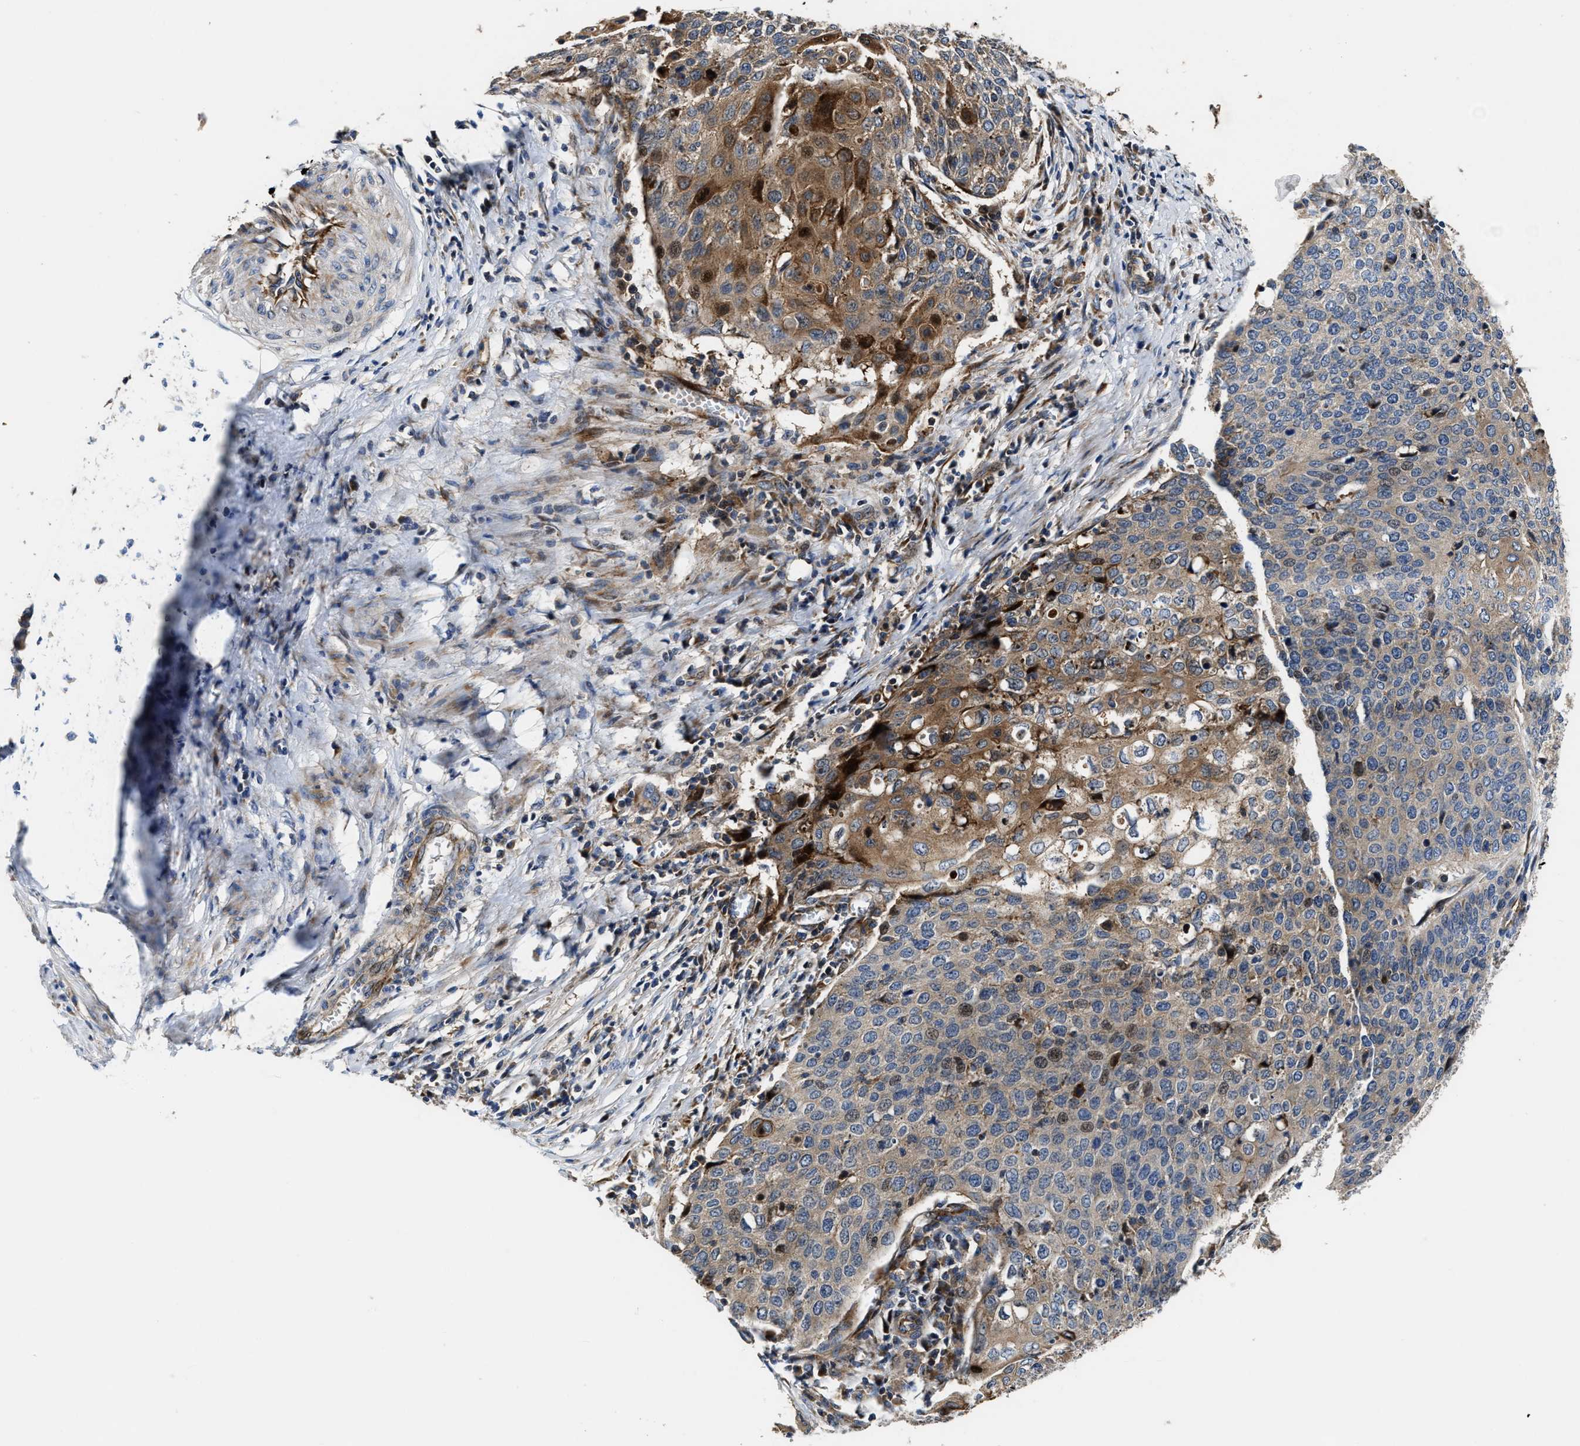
{"staining": {"intensity": "moderate", "quantity": "25%-75%", "location": "cytoplasmic/membranous"}, "tissue": "cervical cancer", "cell_type": "Tumor cells", "image_type": "cancer", "snomed": [{"axis": "morphology", "description": "Squamous cell carcinoma, NOS"}, {"axis": "topography", "description": "Cervix"}], "caption": "A brown stain labels moderate cytoplasmic/membranous staining of a protein in human squamous cell carcinoma (cervical) tumor cells.", "gene": "PTAR1", "patient": {"sex": "female", "age": 39}}